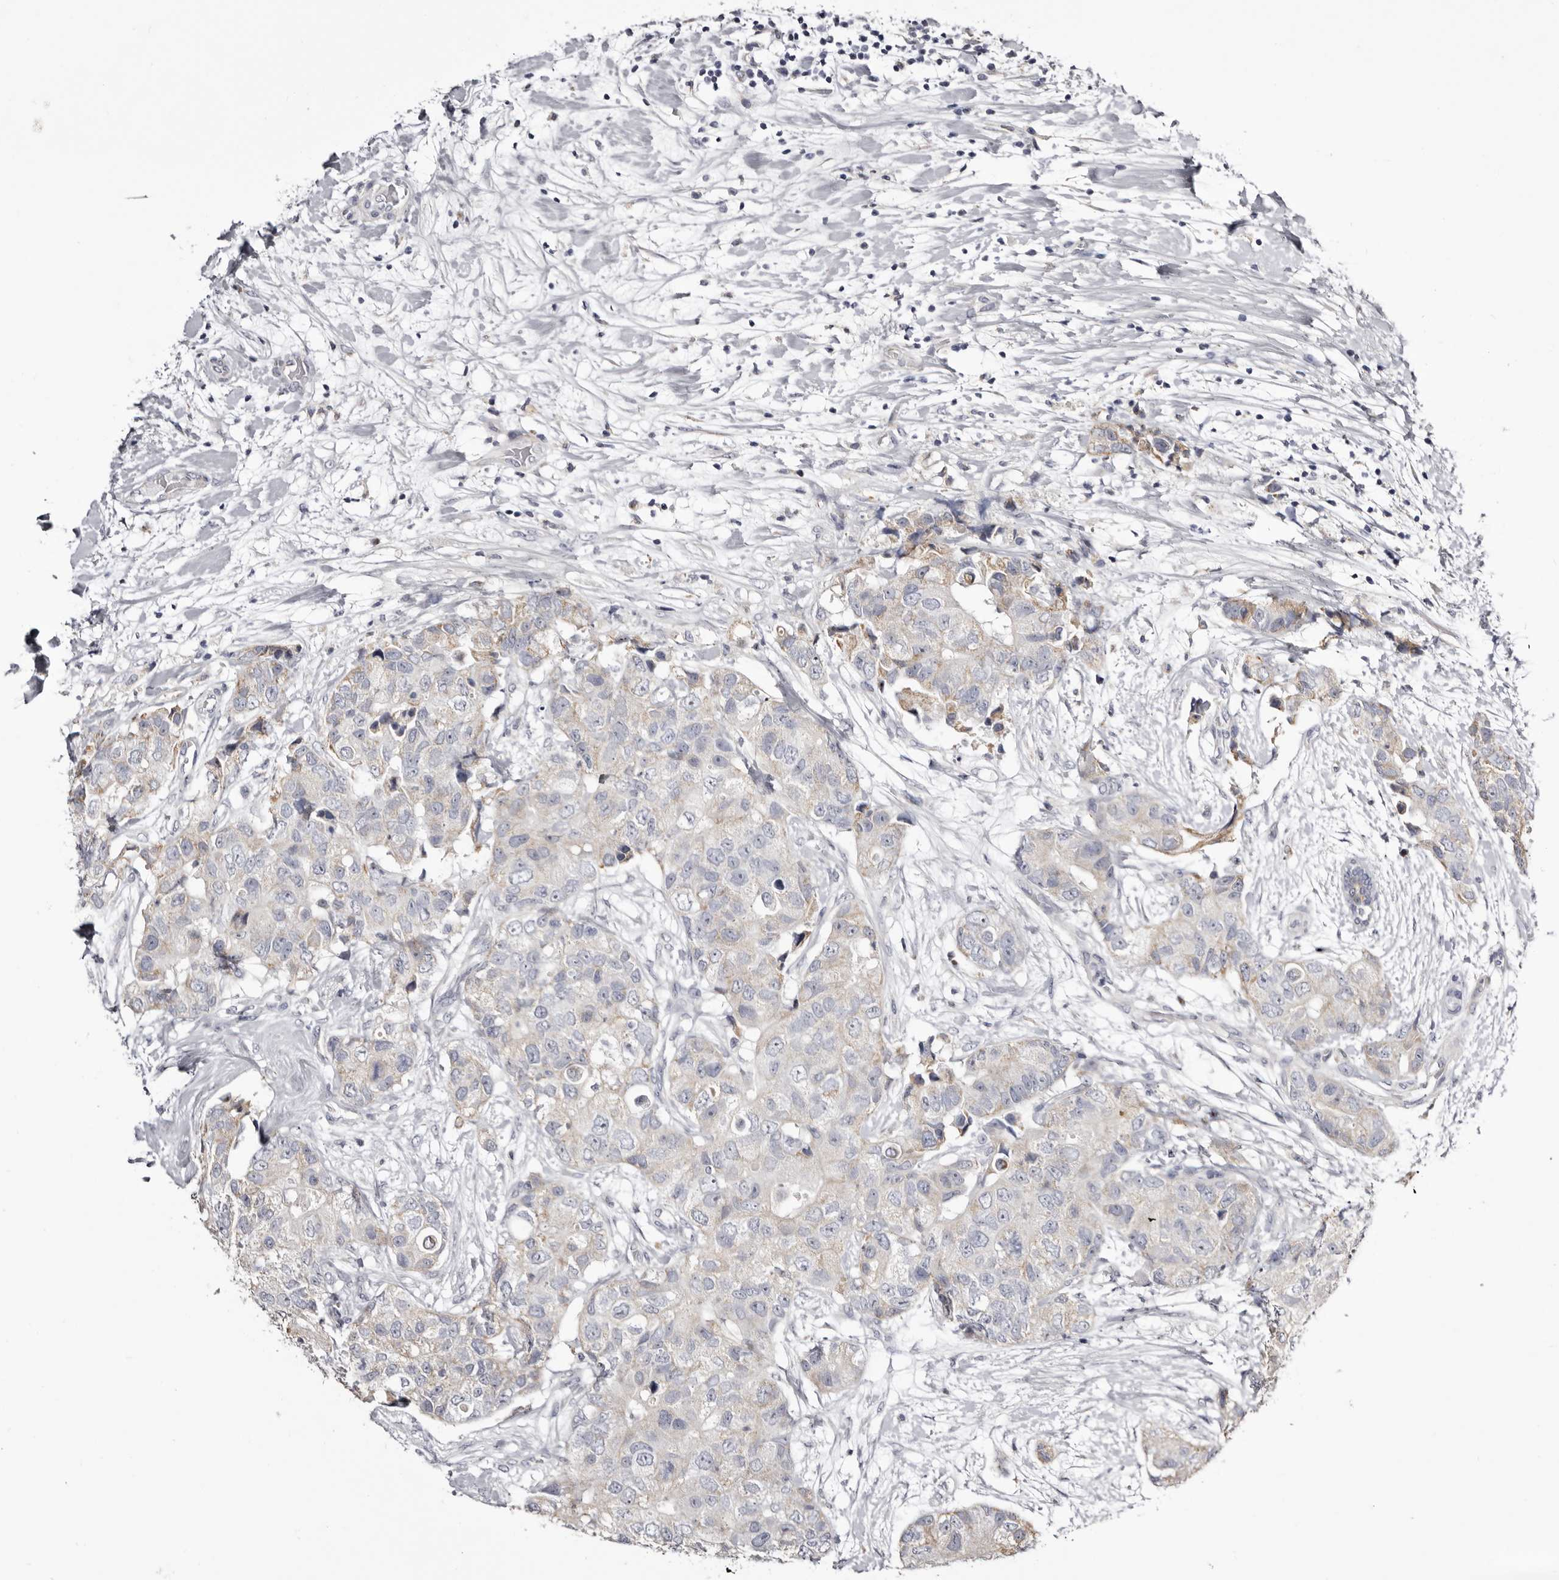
{"staining": {"intensity": "moderate", "quantity": "<25%", "location": "cytoplasmic/membranous"}, "tissue": "breast cancer", "cell_type": "Tumor cells", "image_type": "cancer", "snomed": [{"axis": "morphology", "description": "Duct carcinoma"}, {"axis": "topography", "description": "Breast"}], "caption": "Immunohistochemistry (IHC) of human breast cancer (invasive ductal carcinoma) exhibits low levels of moderate cytoplasmic/membranous expression in about <25% of tumor cells.", "gene": "CASQ1", "patient": {"sex": "female", "age": 62}}